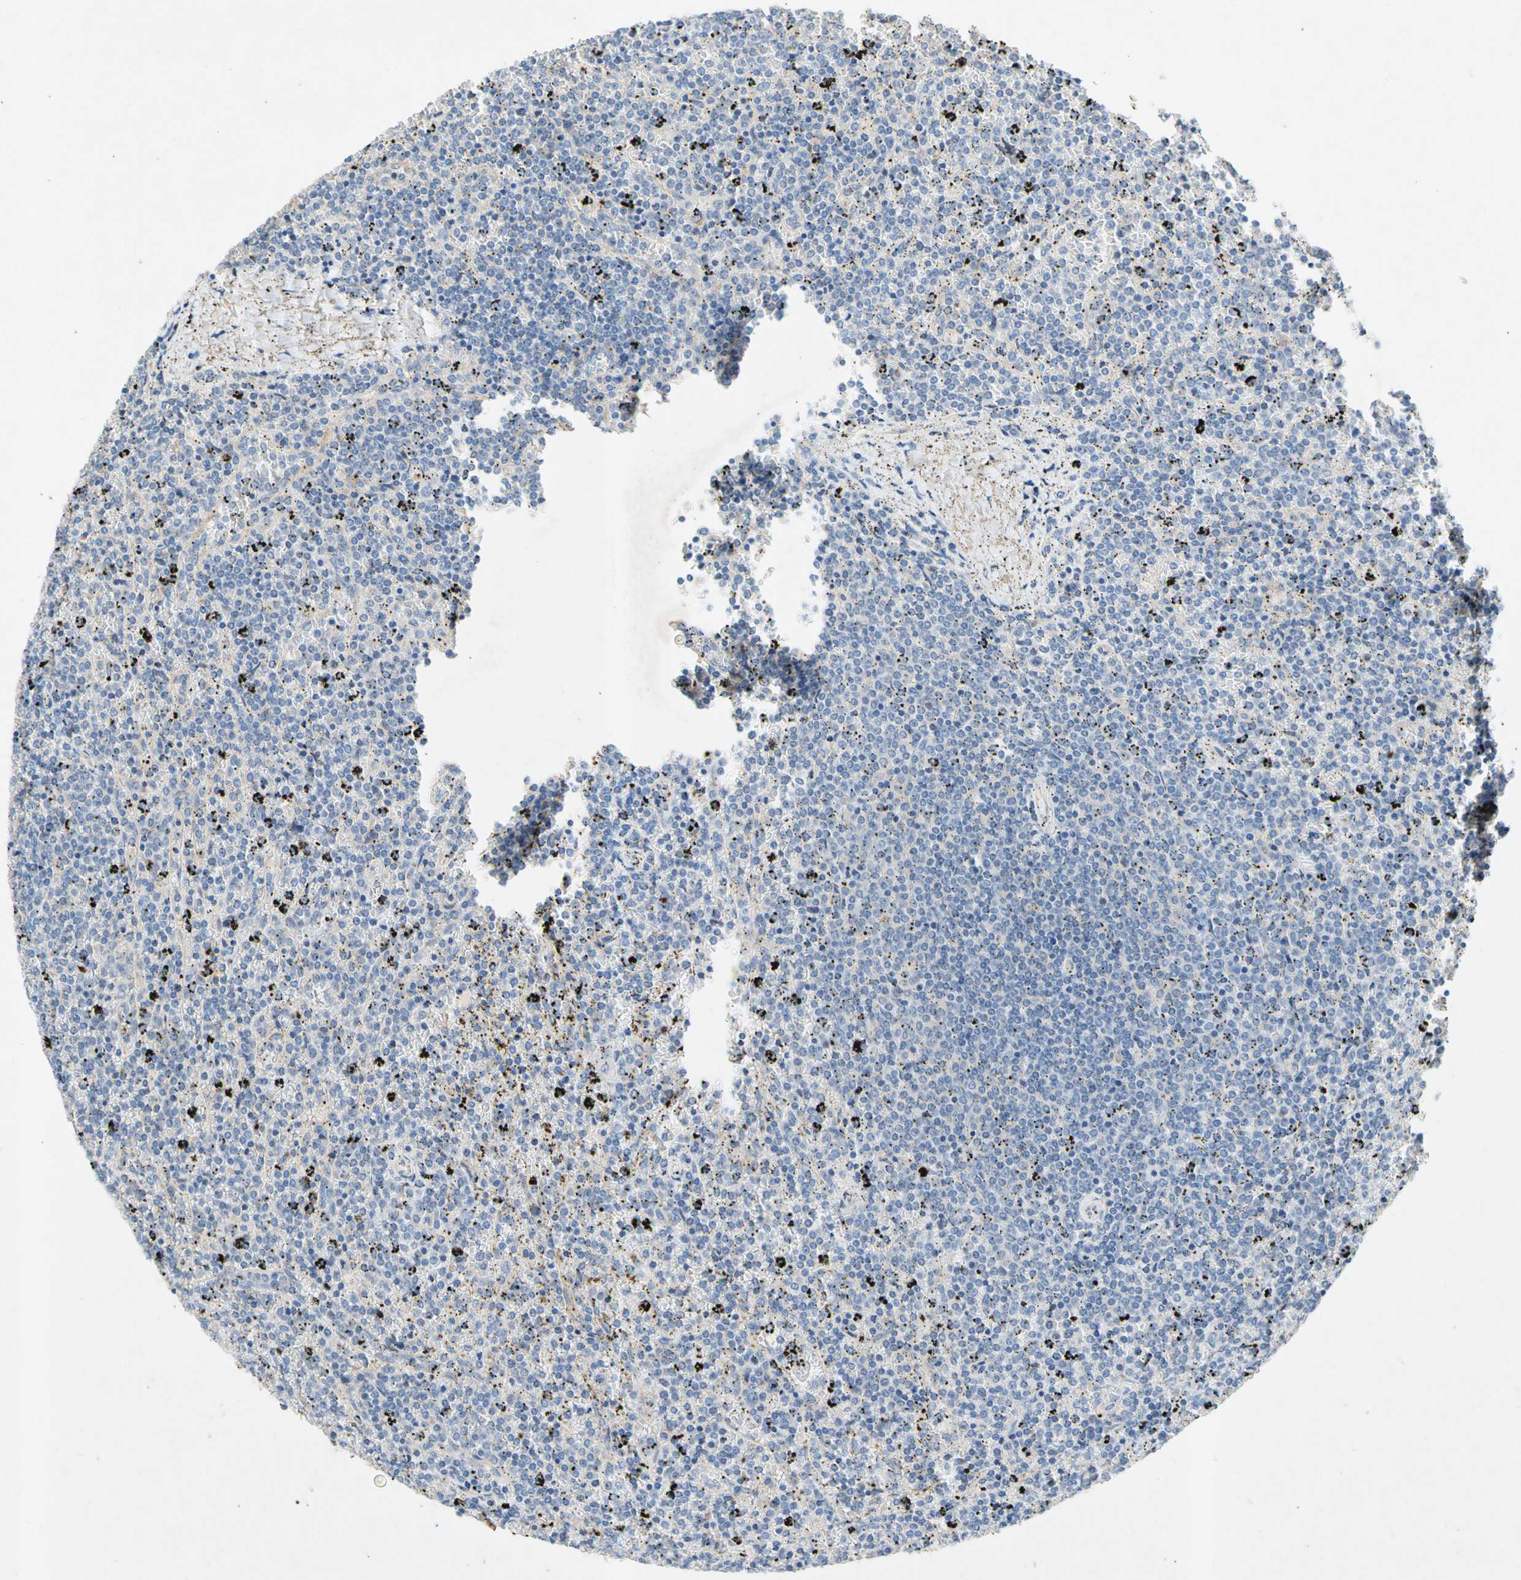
{"staining": {"intensity": "negative", "quantity": "none", "location": "none"}, "tissue": "lymphoma", "cell_type": "Tumor cells", "image_type": "cancer", "snomed": [{"axis": "morphology", "description": "Malignant lymphoma, non-Hodgkin's type, Low grade"}, {"axis": "topography", "description": "Spleen"}], "caption": "This is a photomicrograph of IHC staining of malignant lymphoma, non-Hodgkin's type (low-grade), which shows no positivity in tumor cells.", "gene": "GASK1B", "patient": {"sex": "female", "age": 77}}